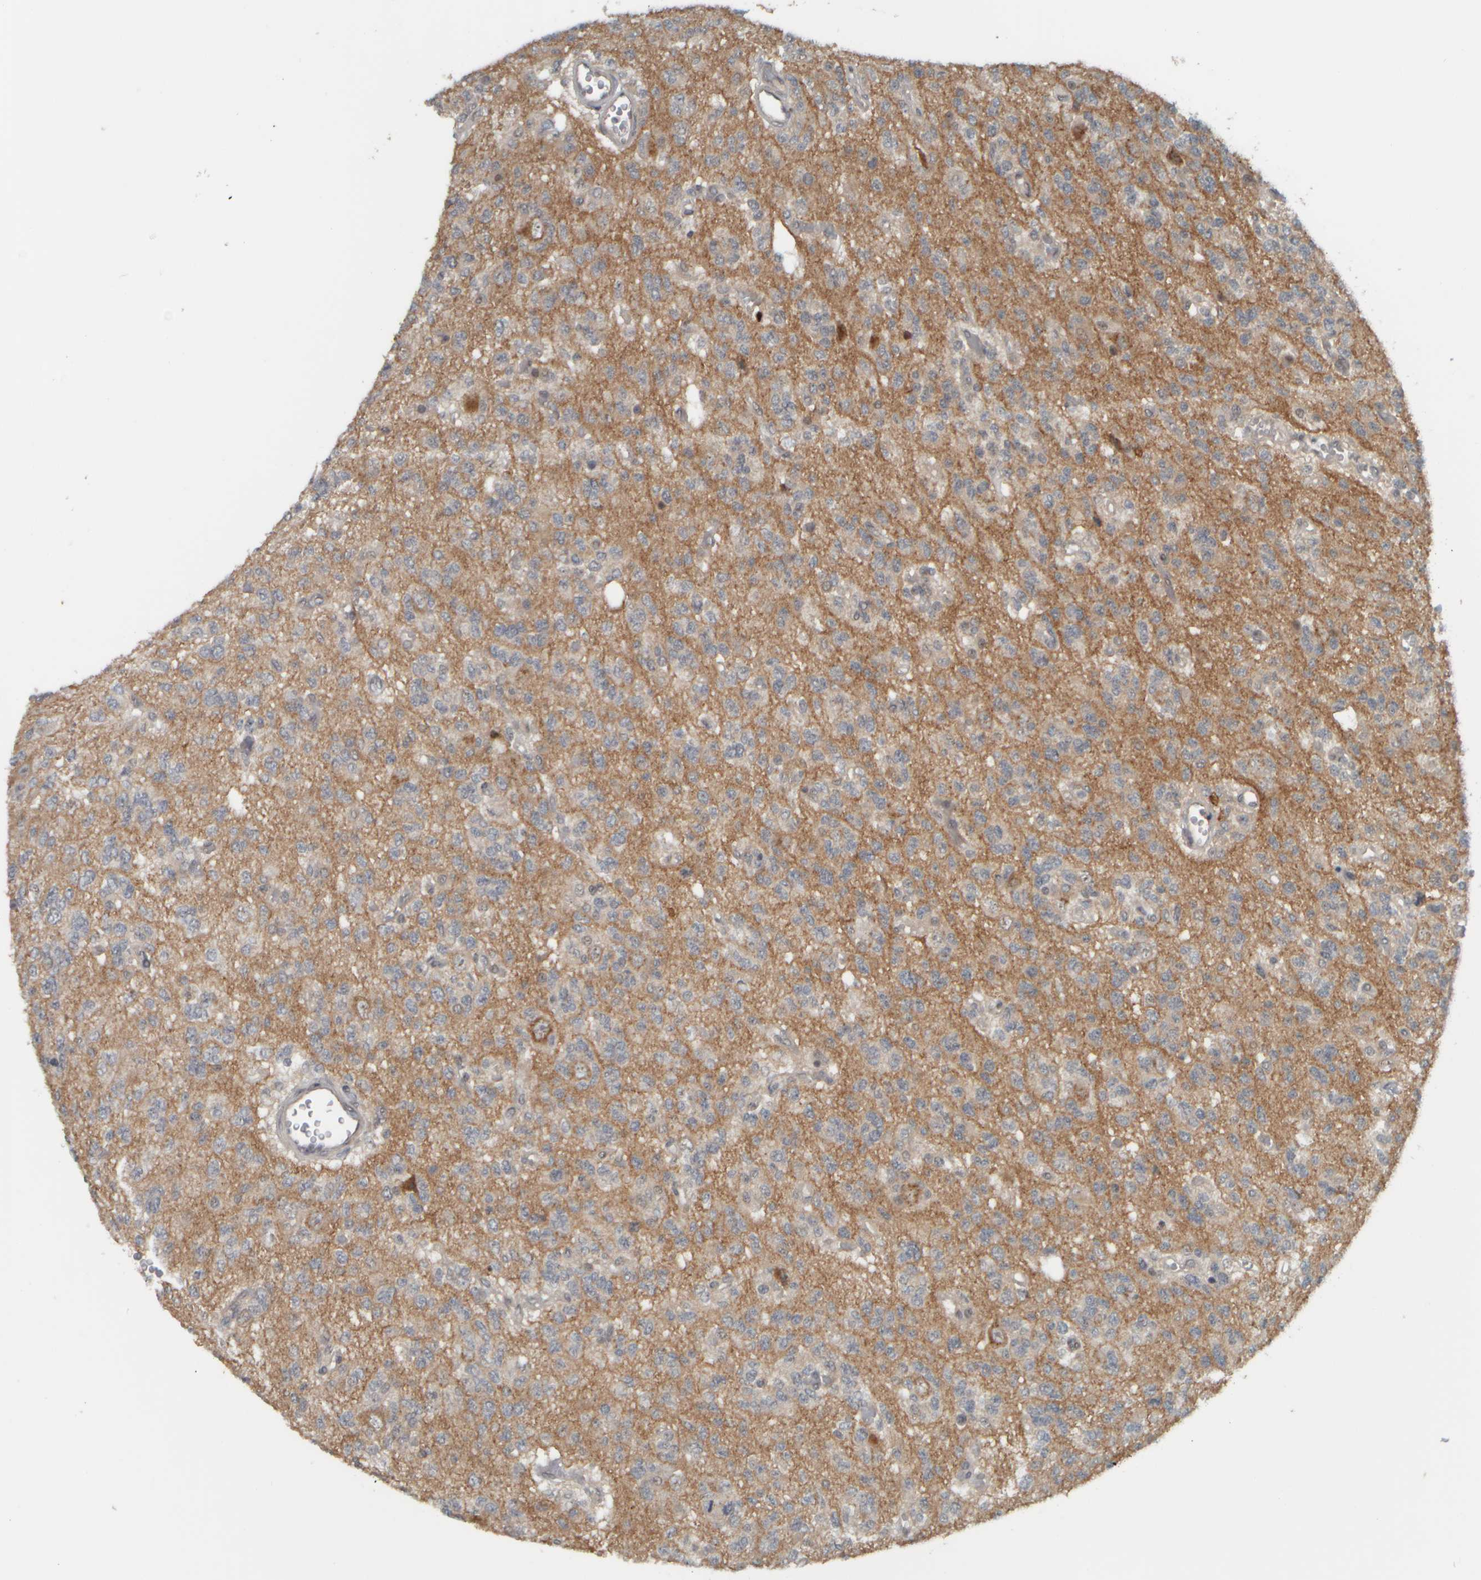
{"staining": {"intensity": "weak", "quantity": "<25%", "location": "cytoplasmic/membranous"}, "tissue": "glioma", "cell_type": "Tumor cells", "image_type": "cancer", "snomed": [{"axis": "morphology", "description": "Glioma, malignant, Low grade"}, {"axis": "topography", "description": "Brain"}], "caption": "Immunohistochemical staining of human glioma reveals no significant expression in tumor cells.", "gene": "NAPG", "patient": {"sex": "male", "age": 38}}